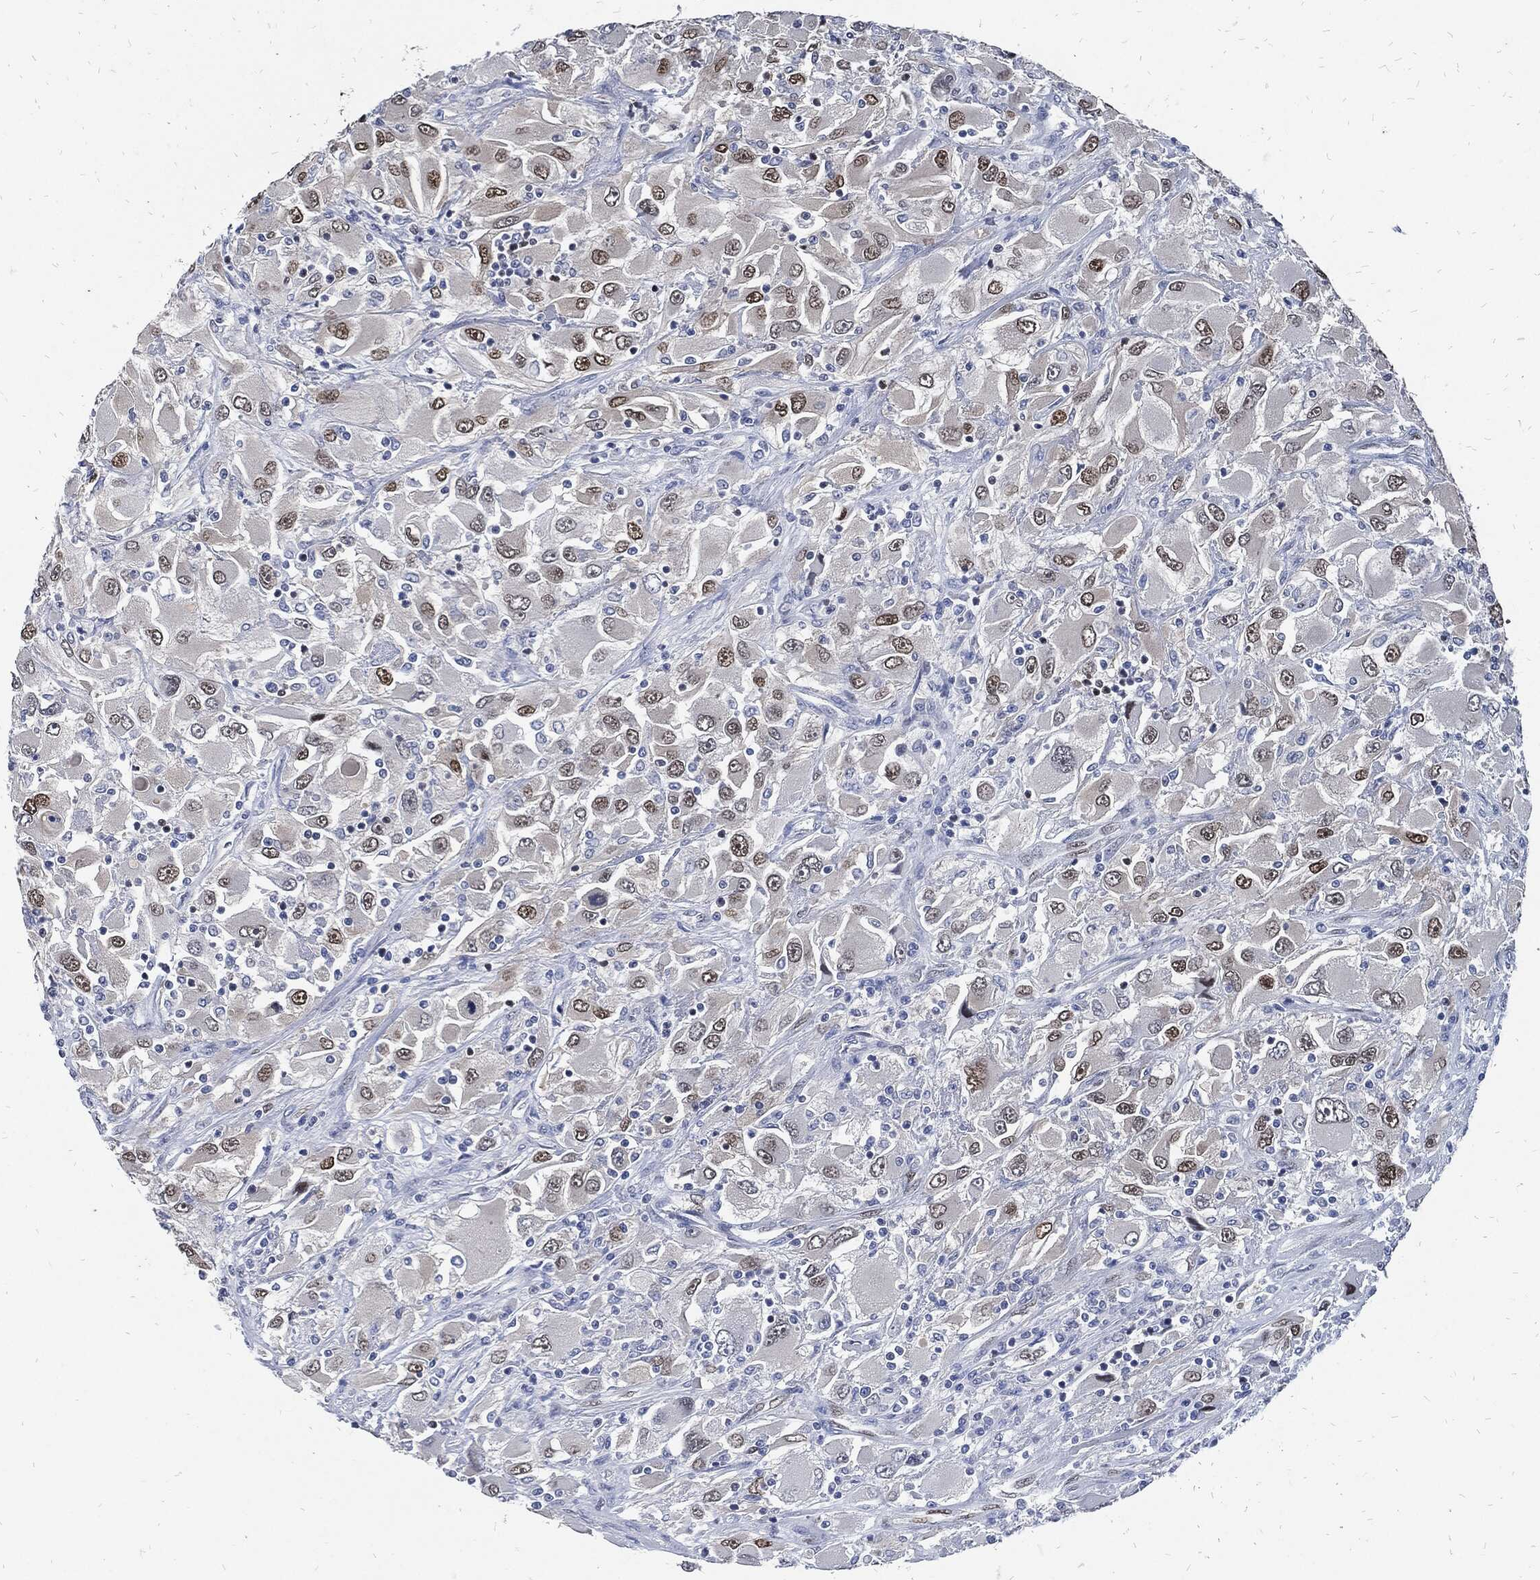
{"staining": {"intensity": "strong", "quantity": "25%-75%", "location": "nuclear"}, "tissue": "renal cancer", "cell_type": "Tumor cells", "image_type": "cancer", "snomed": [{"axis": "morphology", "description": "Adenocarcinoma, NOS"}, {"axis": "topography", "description": "Kidney"}], "caption": "Renal cancer stained with DAB IHC demonstrates high levels of strong nuclear positivity in approximately 25%-75% of tumor cells.", "gene": "JUN", "patient": {"sex": "female", "age": 52}}